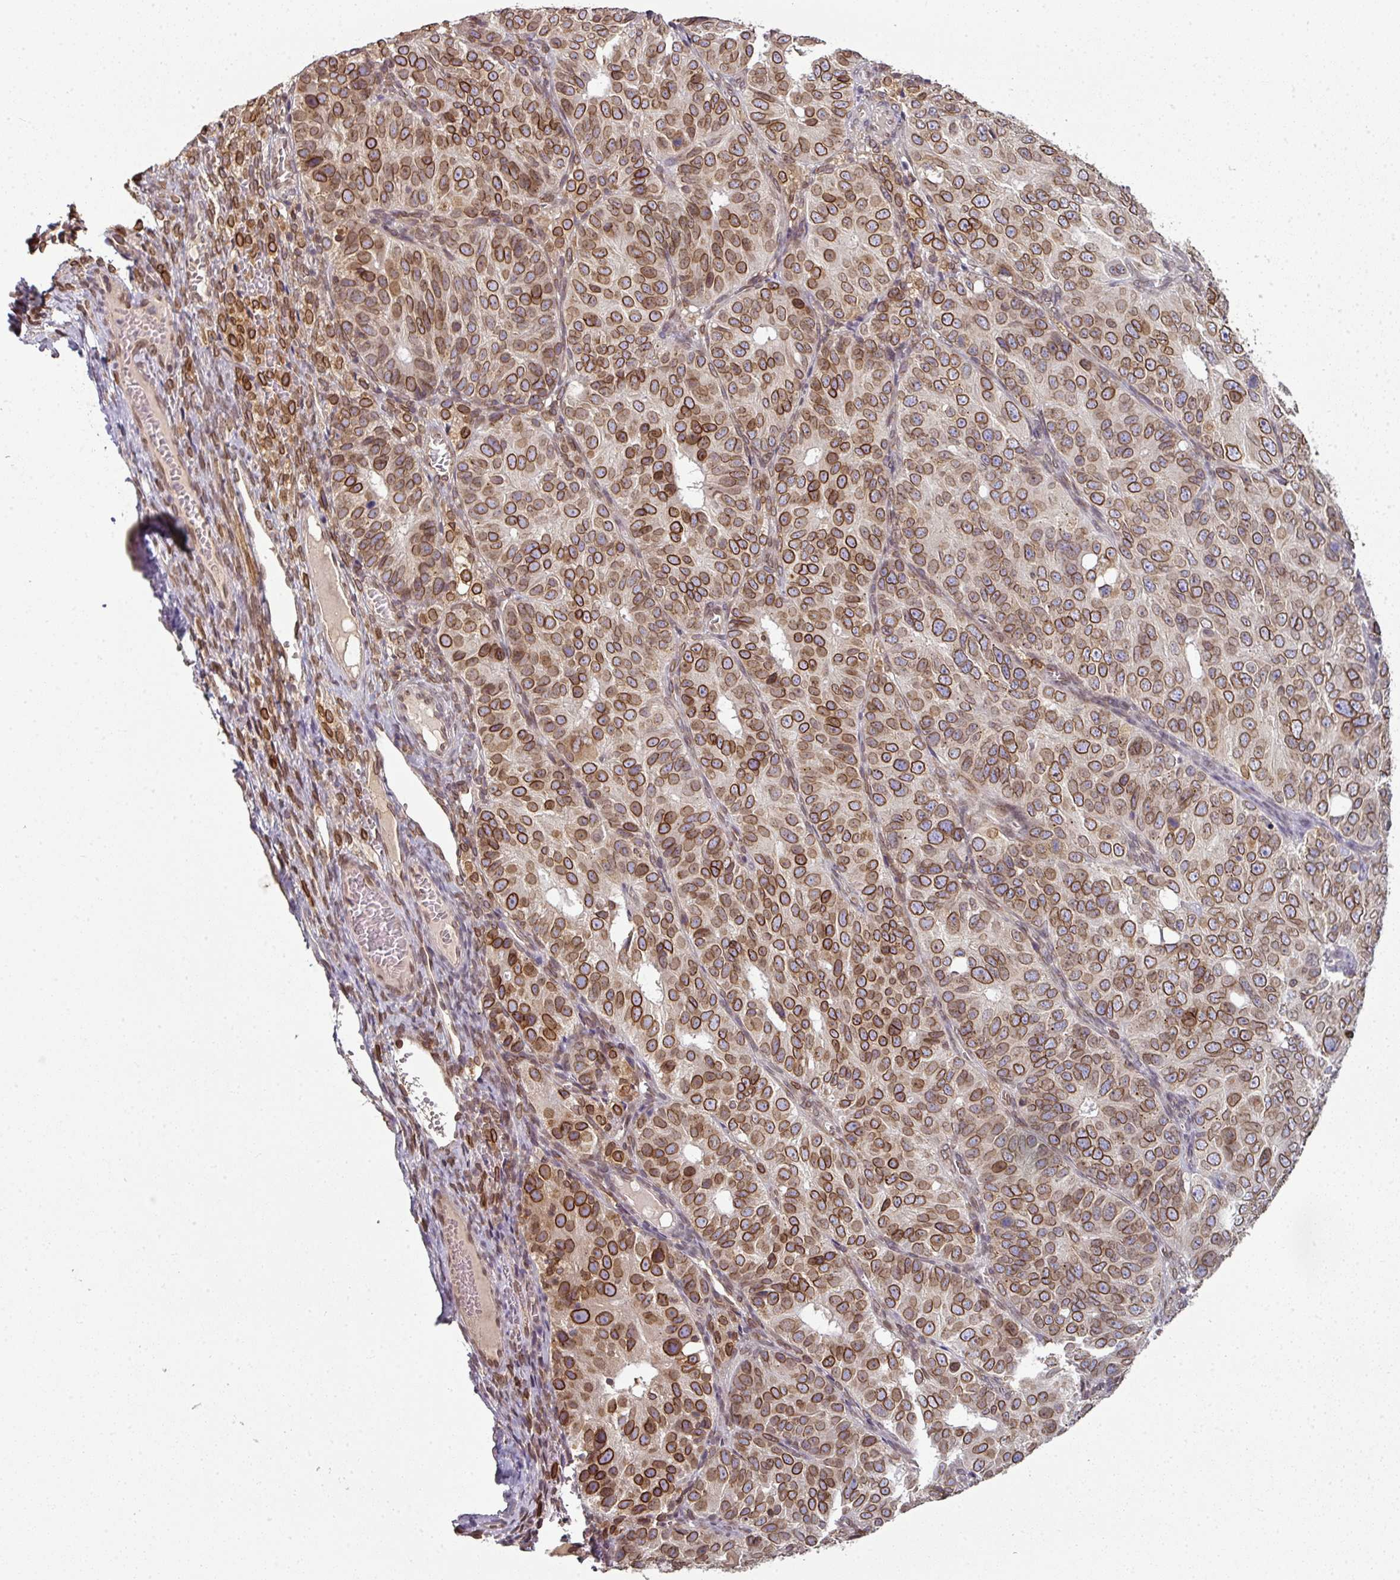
{"staining": {"intensity": "strong", "quantity": ">75%", "location": "cytoplasmic/membranous,nuclear"}, "tissue": "ovarian cancer", "cell_type": "Tumor cells", "image_type": "cancer", "snomed": [{"axis": "morphology", "description": "Carcinoma, endometroid"}, {"axis": "topography", "description": "Ovary"}], "caption": "IHC histopathology image of neoplastic tissue: human ovarian endometroid carcinoma stained using IHC exhibits high levels of strong protein expression localized specifically in the cytoplasmic/membranous and nuclear of tumor cells, appearing as a cytoplasmic/membranous and nuclear brown color.", "gene": "RANGAP1", "patient": {"sex": "female", "age": 51}}